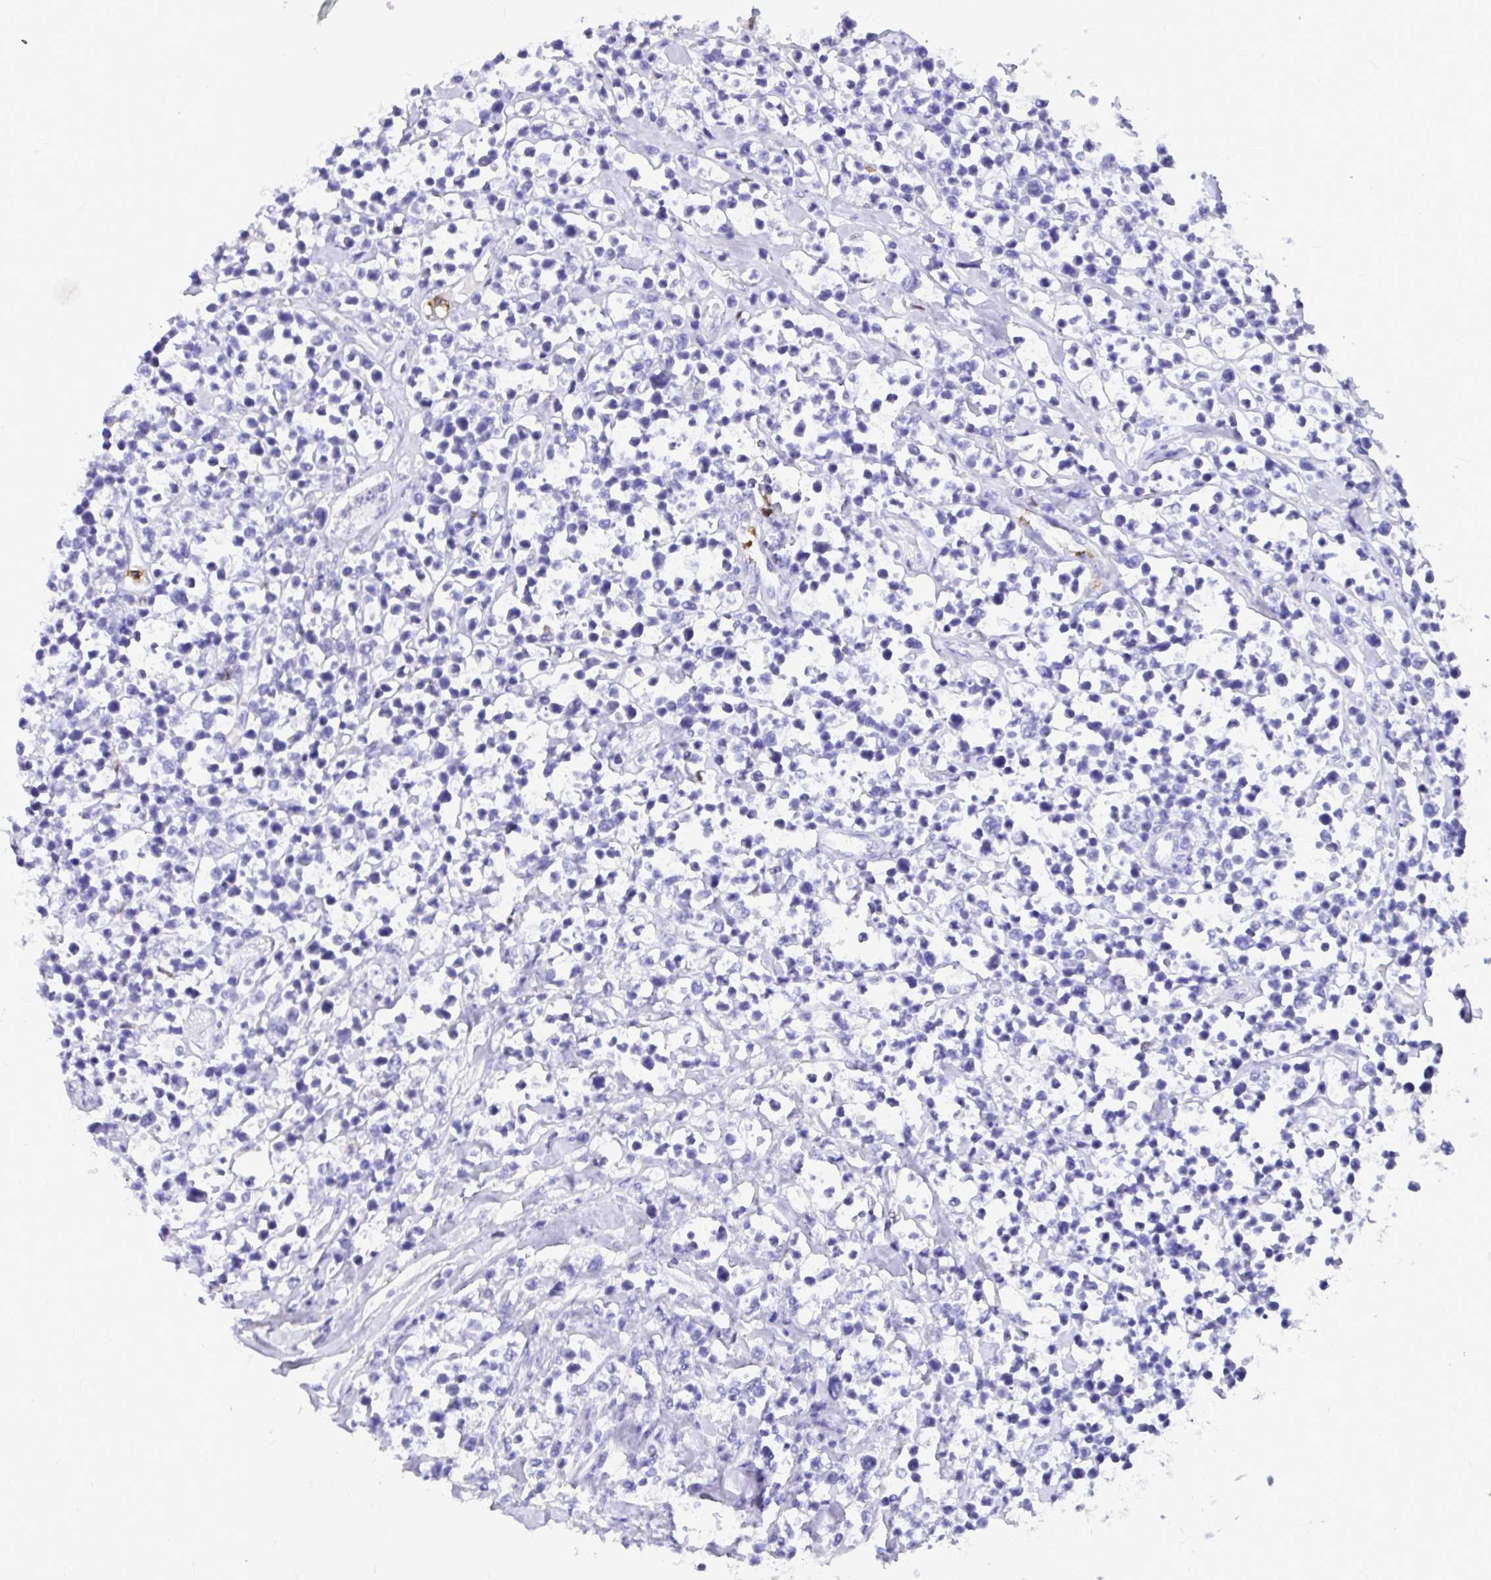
{"staining": {"intensity": "negative", "quantity": "none", "location": "none"}, "tissue": "lymphoma", "cell_type": "Tumor cells", "image_type": "cancer", "snomed": [{"axis": "morphology", "description": "Malignant lymphoma, non-Hodgkin's type, High grade"}, {"axis": "topography", "description": "Soft tissue"}], "caption": "This is an IHC photomicrograph of lymphoma. There is no positivity in tumor cells.", "gene": "CLEC1B", "patient": {"sex": "female", "age": 56}}